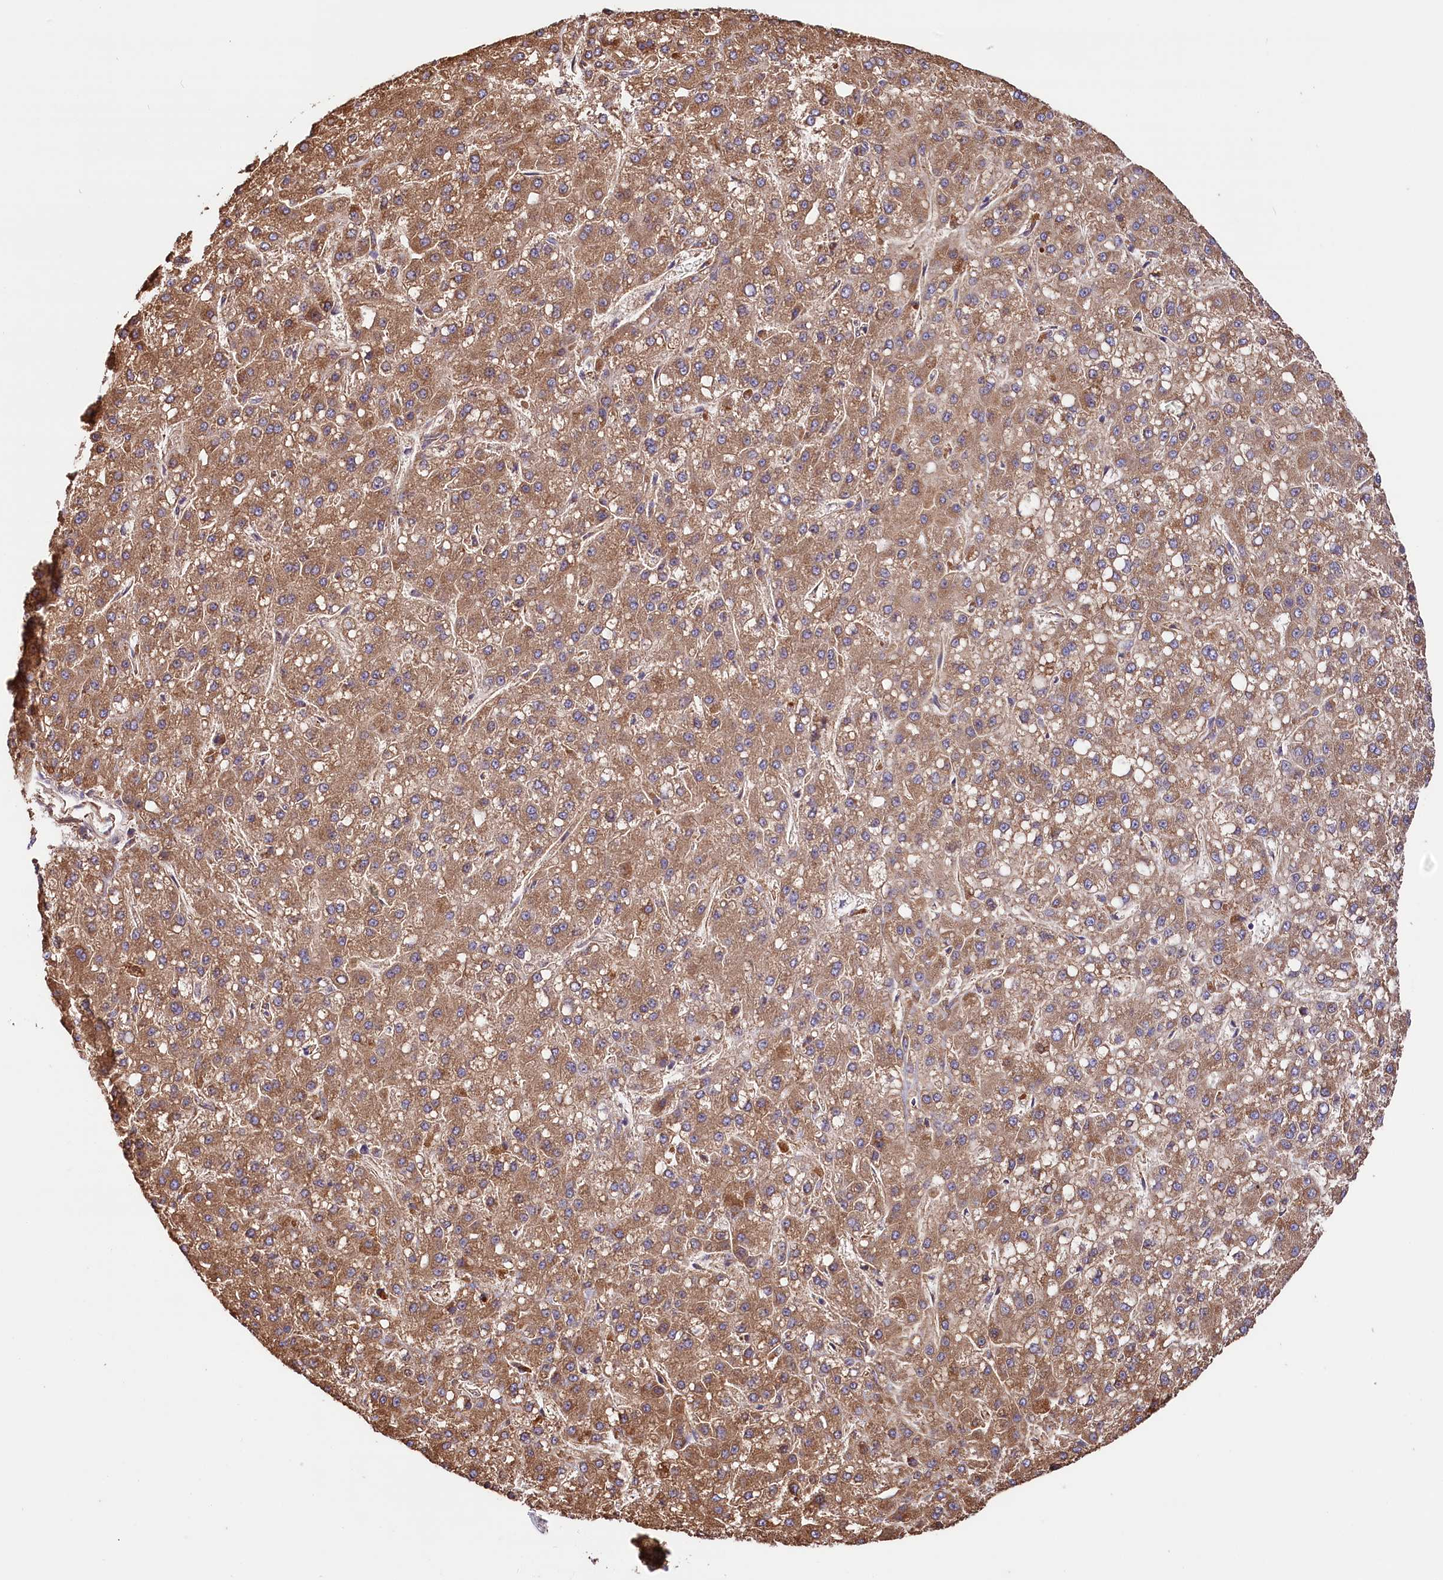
{"staining": {"intensity": "moderate", "quantity": ">75%", "location": "cytoplasmic/membranous"}, "tissue": "liver cancer", "cell_type": "Tumor cells", "image_type": "cancer", "snomed": [{"axis": "morphology", "description": "Carcinoma, Hepatocellular, NOS"}, {"axis": "topography", "description": "Liver"}], "caption": "DAB immunohistochemical staining of human hepatocellular carcinoma (liver) exhibits moderate cytoplasmic/membranous protein staining in about >75% of tumor cells. The staining was performed using DAB (3,3'-diaminobenzidine), with brown indicating positive protein expression. Nuclei are stained blue with hematoxylin.", "gene": "CEP295", "patient": {"sex": "male", "age": 67}}